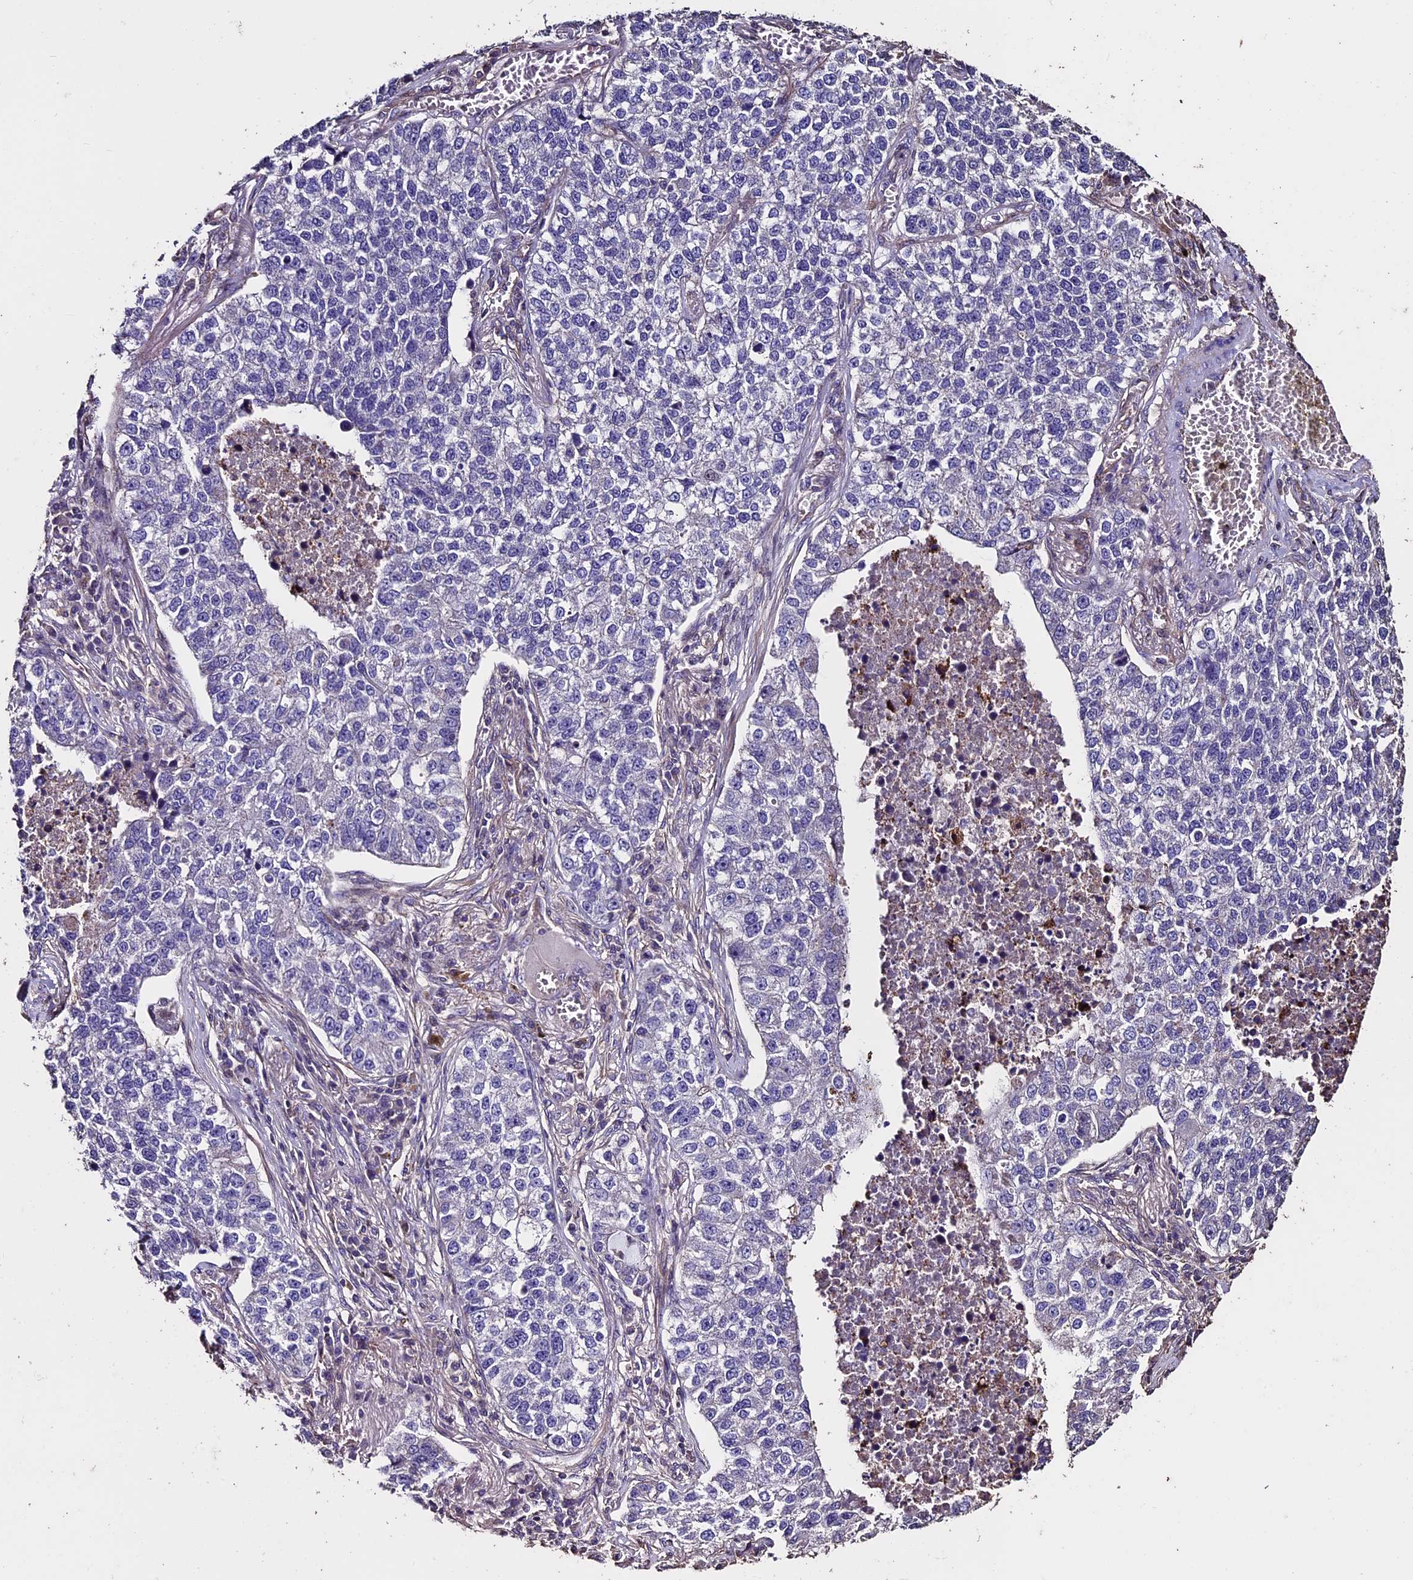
{"staining": {"intensity": "negative", "quantity": "none", "location": "none"}, "tissue": "lung cancer", "cell_type": "Tumor cells", "image_type": "cancer", "snomed": [{"axis": "morphology", "description": "Adenocarcinoma, NOS"}, {"axis": "topography", "description": "Lung"}], "caption": "Human lung adenocarcinoma stained for a protein using IHC displays no staining in tumor cells.", "gene": "USB1", "patient": {"sex": "male", "age": 49}}